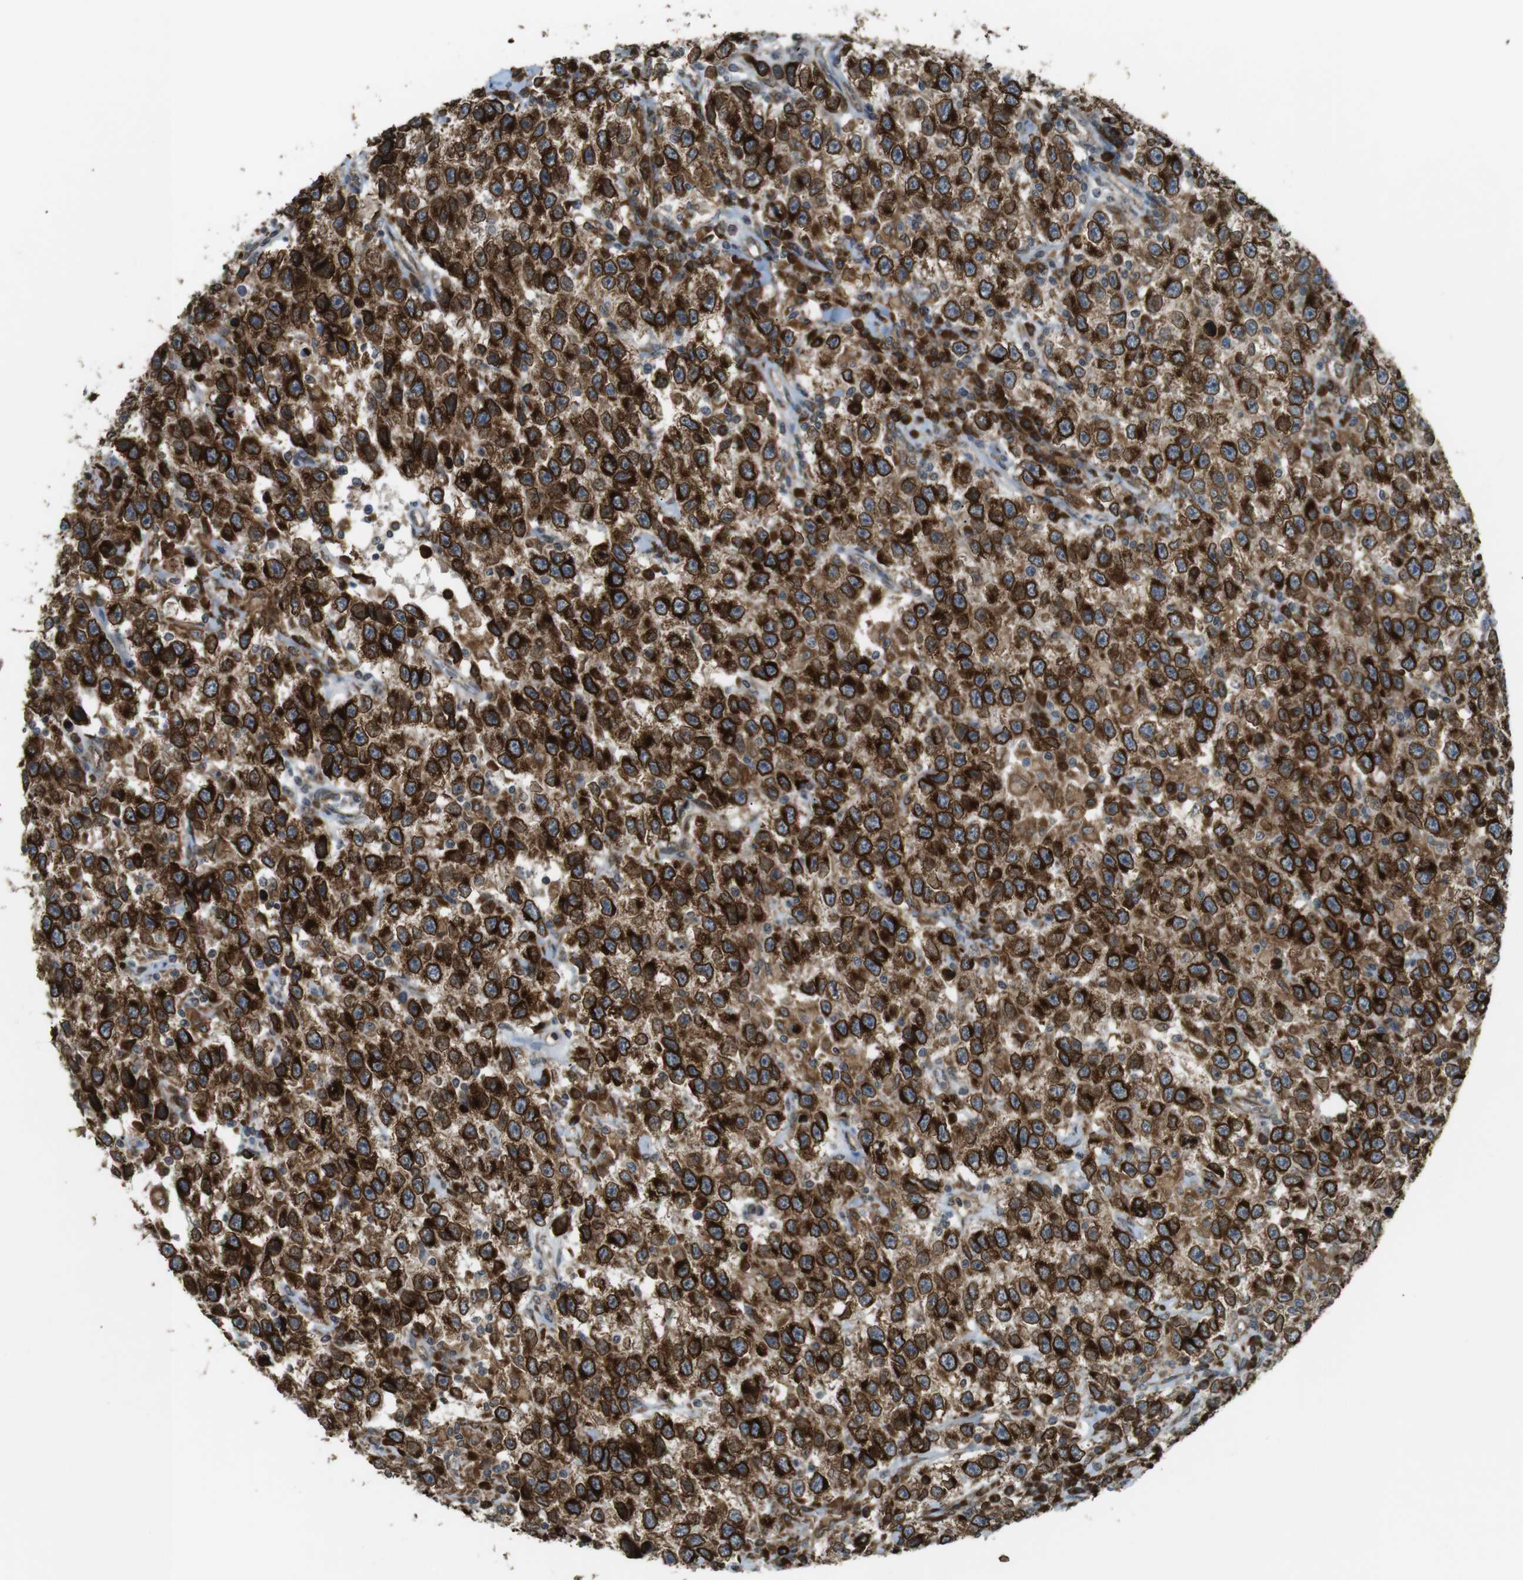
{"staining": {"intensity": "strong", "quantity": ">75%", "location": "cytoplasmic/membranous"}, "tissue": "testis cancer", "cell_type": "Tumor cells", "image_type": "cancer", "snomed": [{"axis": "morphology", "description": "Seminoma, NOS"}, {"axis": "topography", "description": "Testis"}], "caption": "Protein staining of testis cancer tissue reveals strong cytoplasmic/membranous staining in approximately >75% of tumor cells.", "gene": "TMED4", "patient": {"sex": "male", "age": 41}}